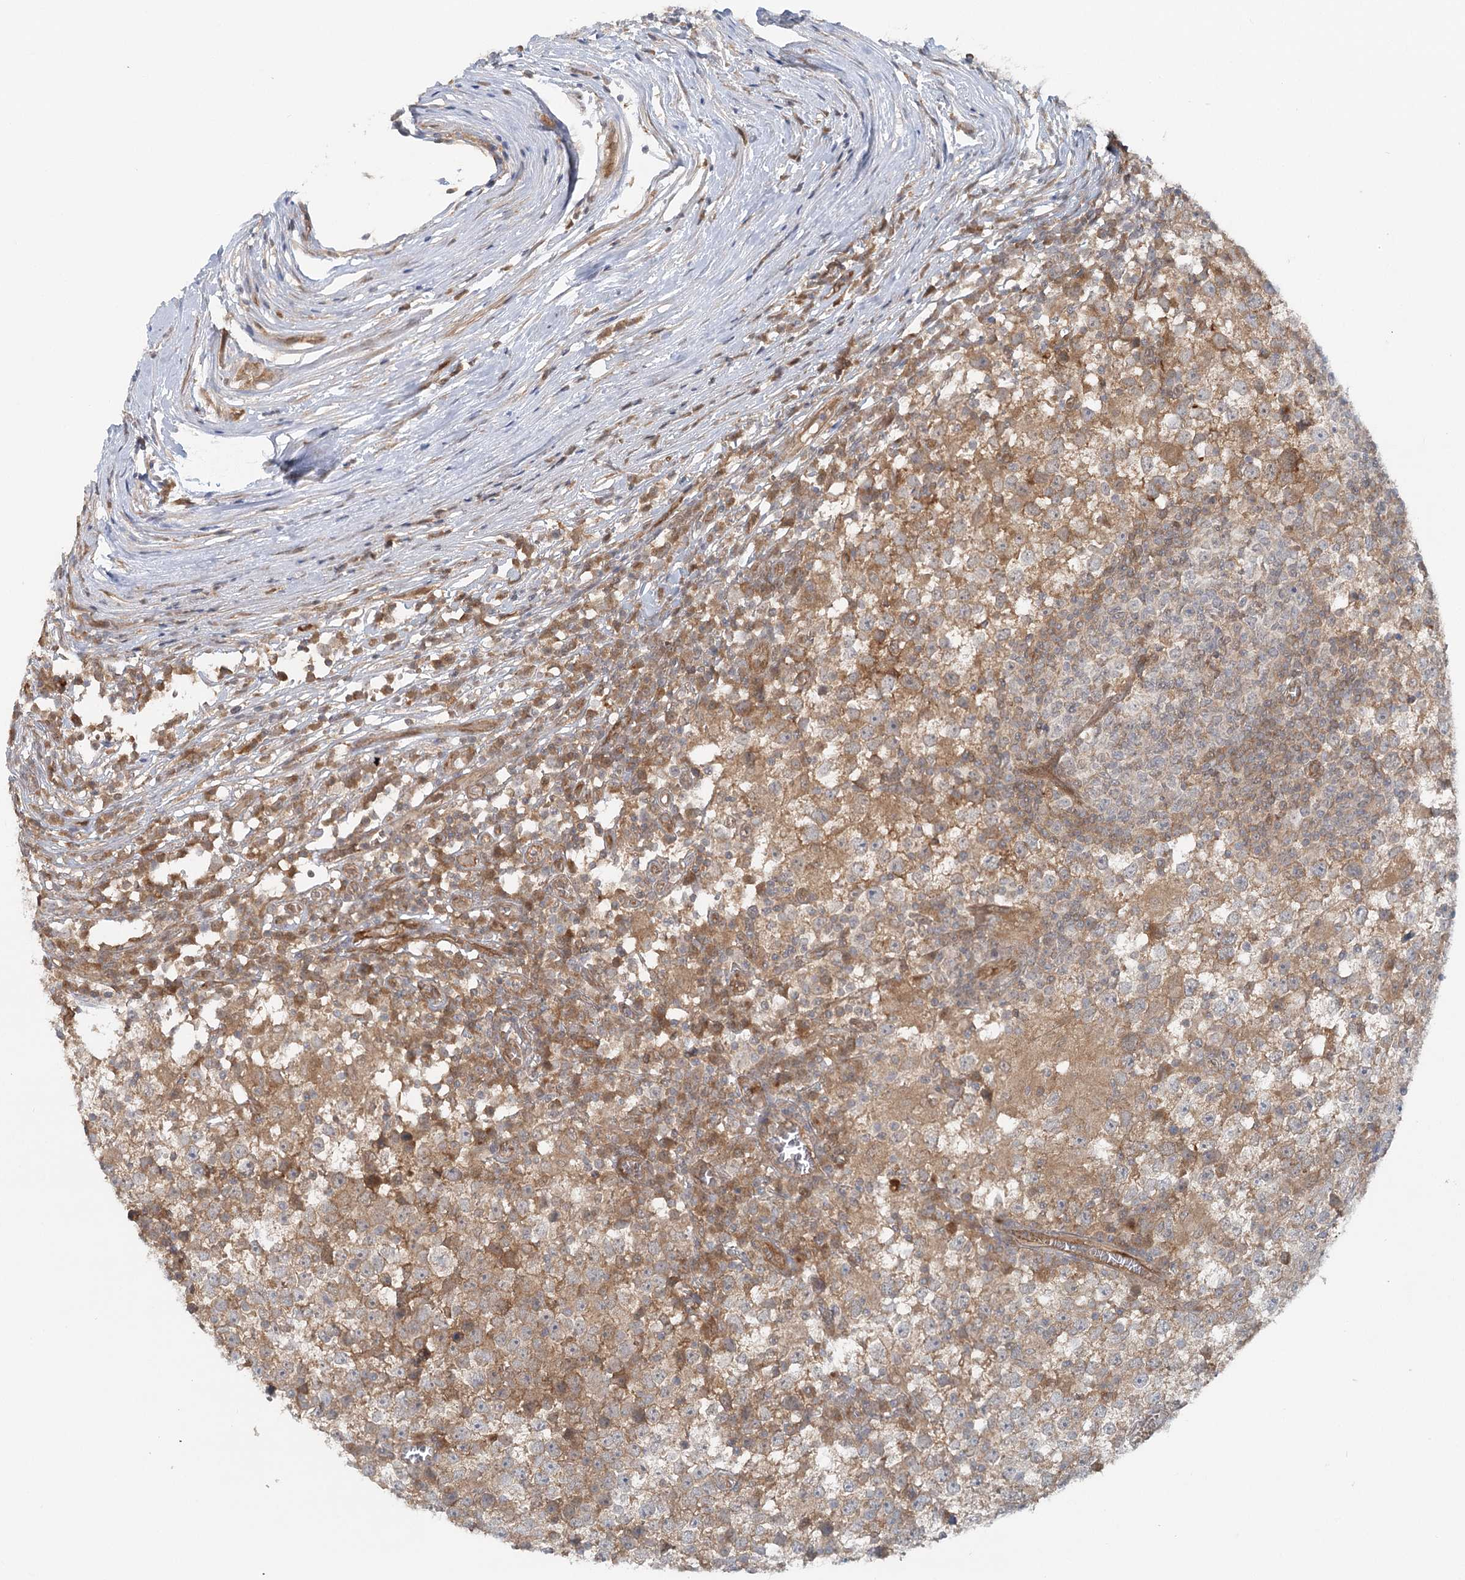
{"staining": {"intensity": "weak", "quantity": ">75%", "location": "cytoplasmic/membranous"}, "tissue": "testis cancer", "cell_type": "Tumor cells", "image_type": "cancer", "snomed": [{"axis": "morphology", "description": "Seminoma, NOS"}, {"axis": "topography", "description": "Testis"}], "caption": "This is an image of immunohistochemistry staining of testis cancer, which shows weak staining in the cytoplasmic/membranous of tumor cells.", "gene": "GBE1", "patient": {"sex": "male", "age": 65}}